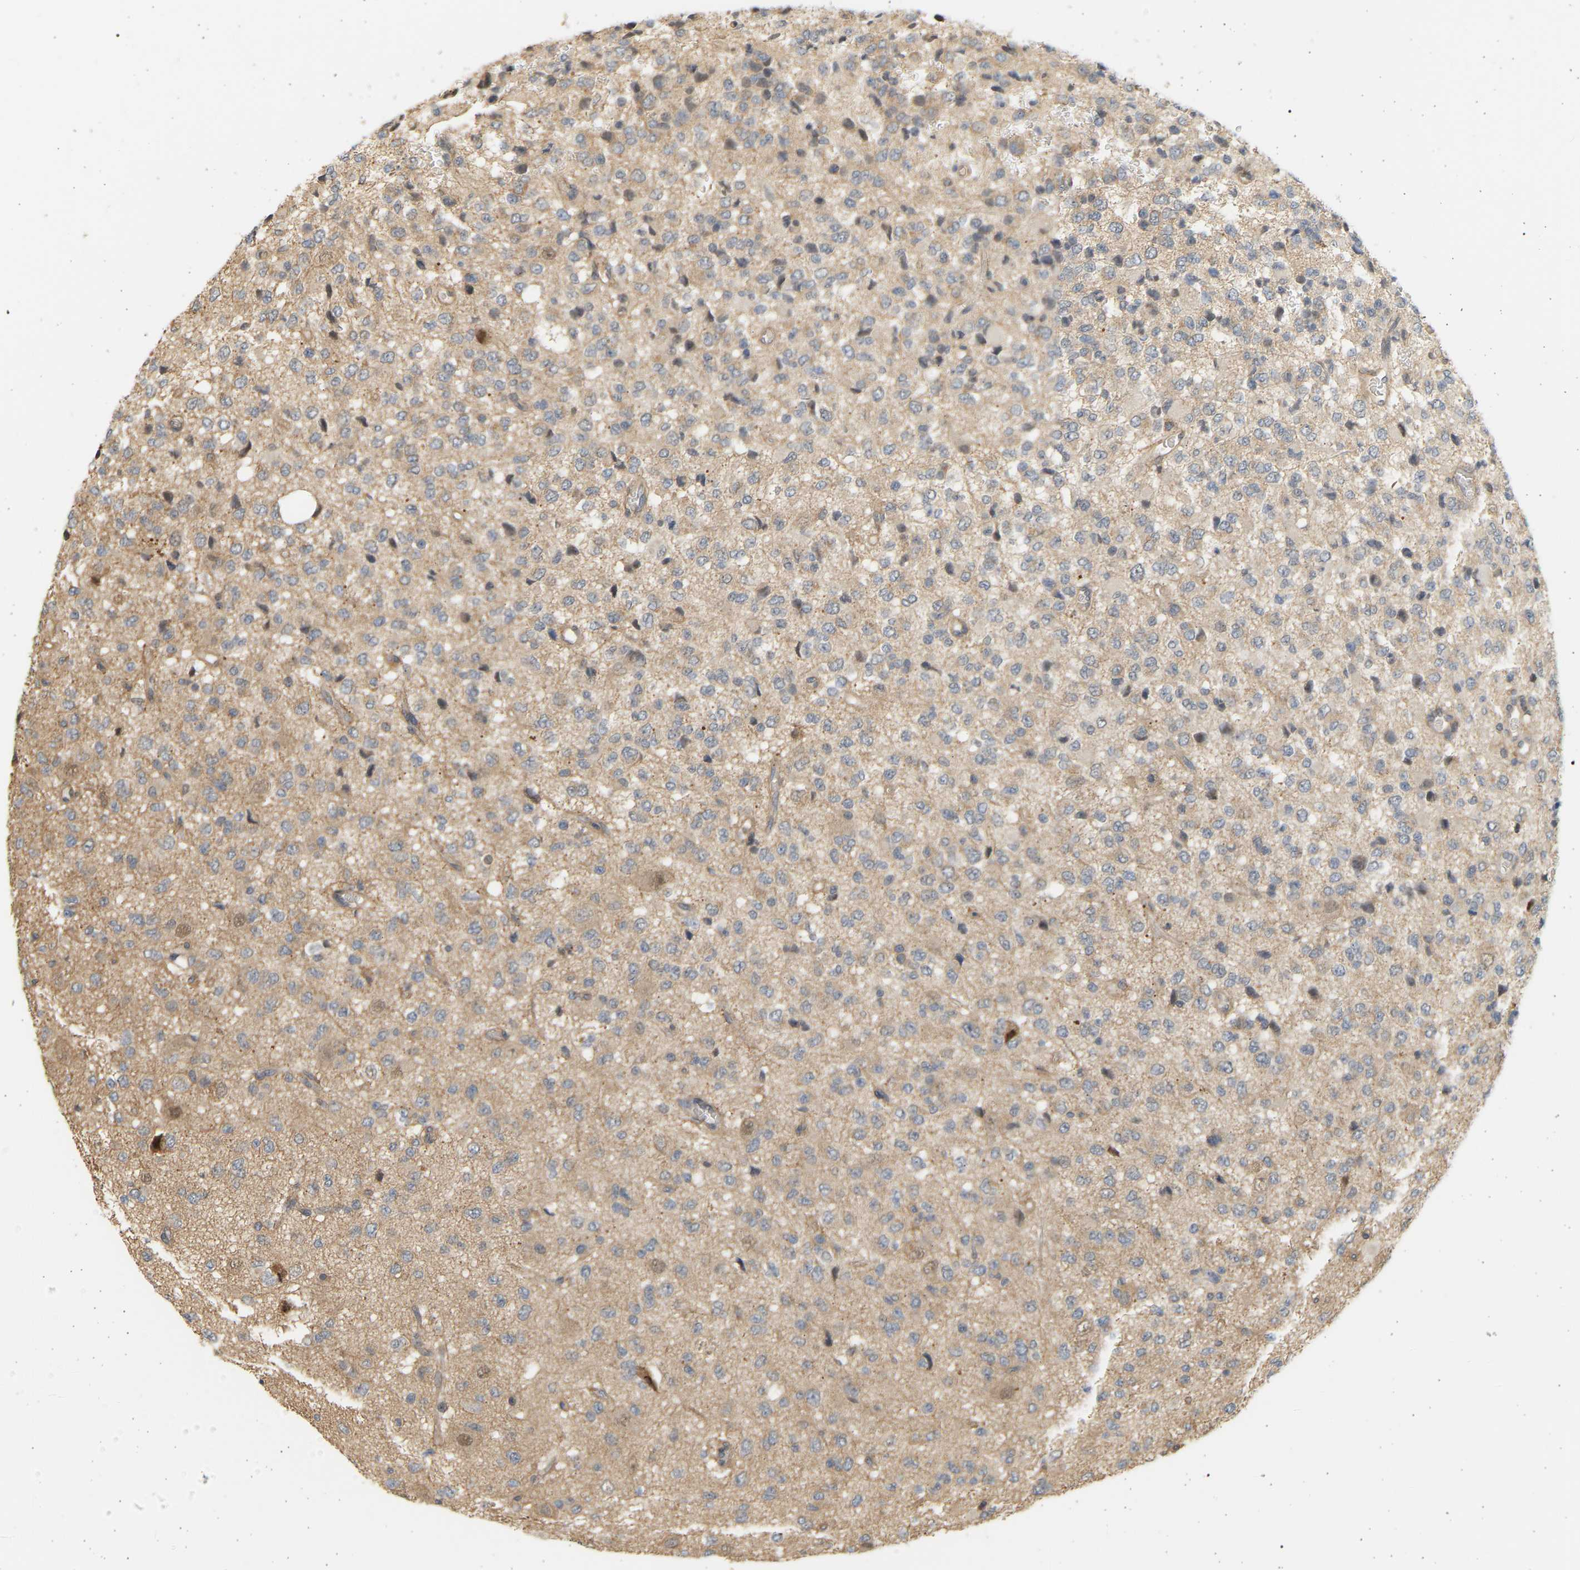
{"staining": {"intensity": "weak", "quantity": "<25%", "location": "cytoplasmic/membranous"}, "tissue": "glioma", "cell_type": "Tumor cells", "image_type": "cancer", "snomed": [{"axis": "morphology", "description": "Glioma, malignant, High grade"}, {"axis": "topography", "description": "pancreas cauda"}], "caption": "Tumor cells show no significant positivity in glioma. (Brightfield microscopy of DAB (3,3'-diaminobenzidine) immunohistochemistry (IHC) at high magnification).", "gene": "B4GALT6", "patient": {"sex": "male", "age": 60}}